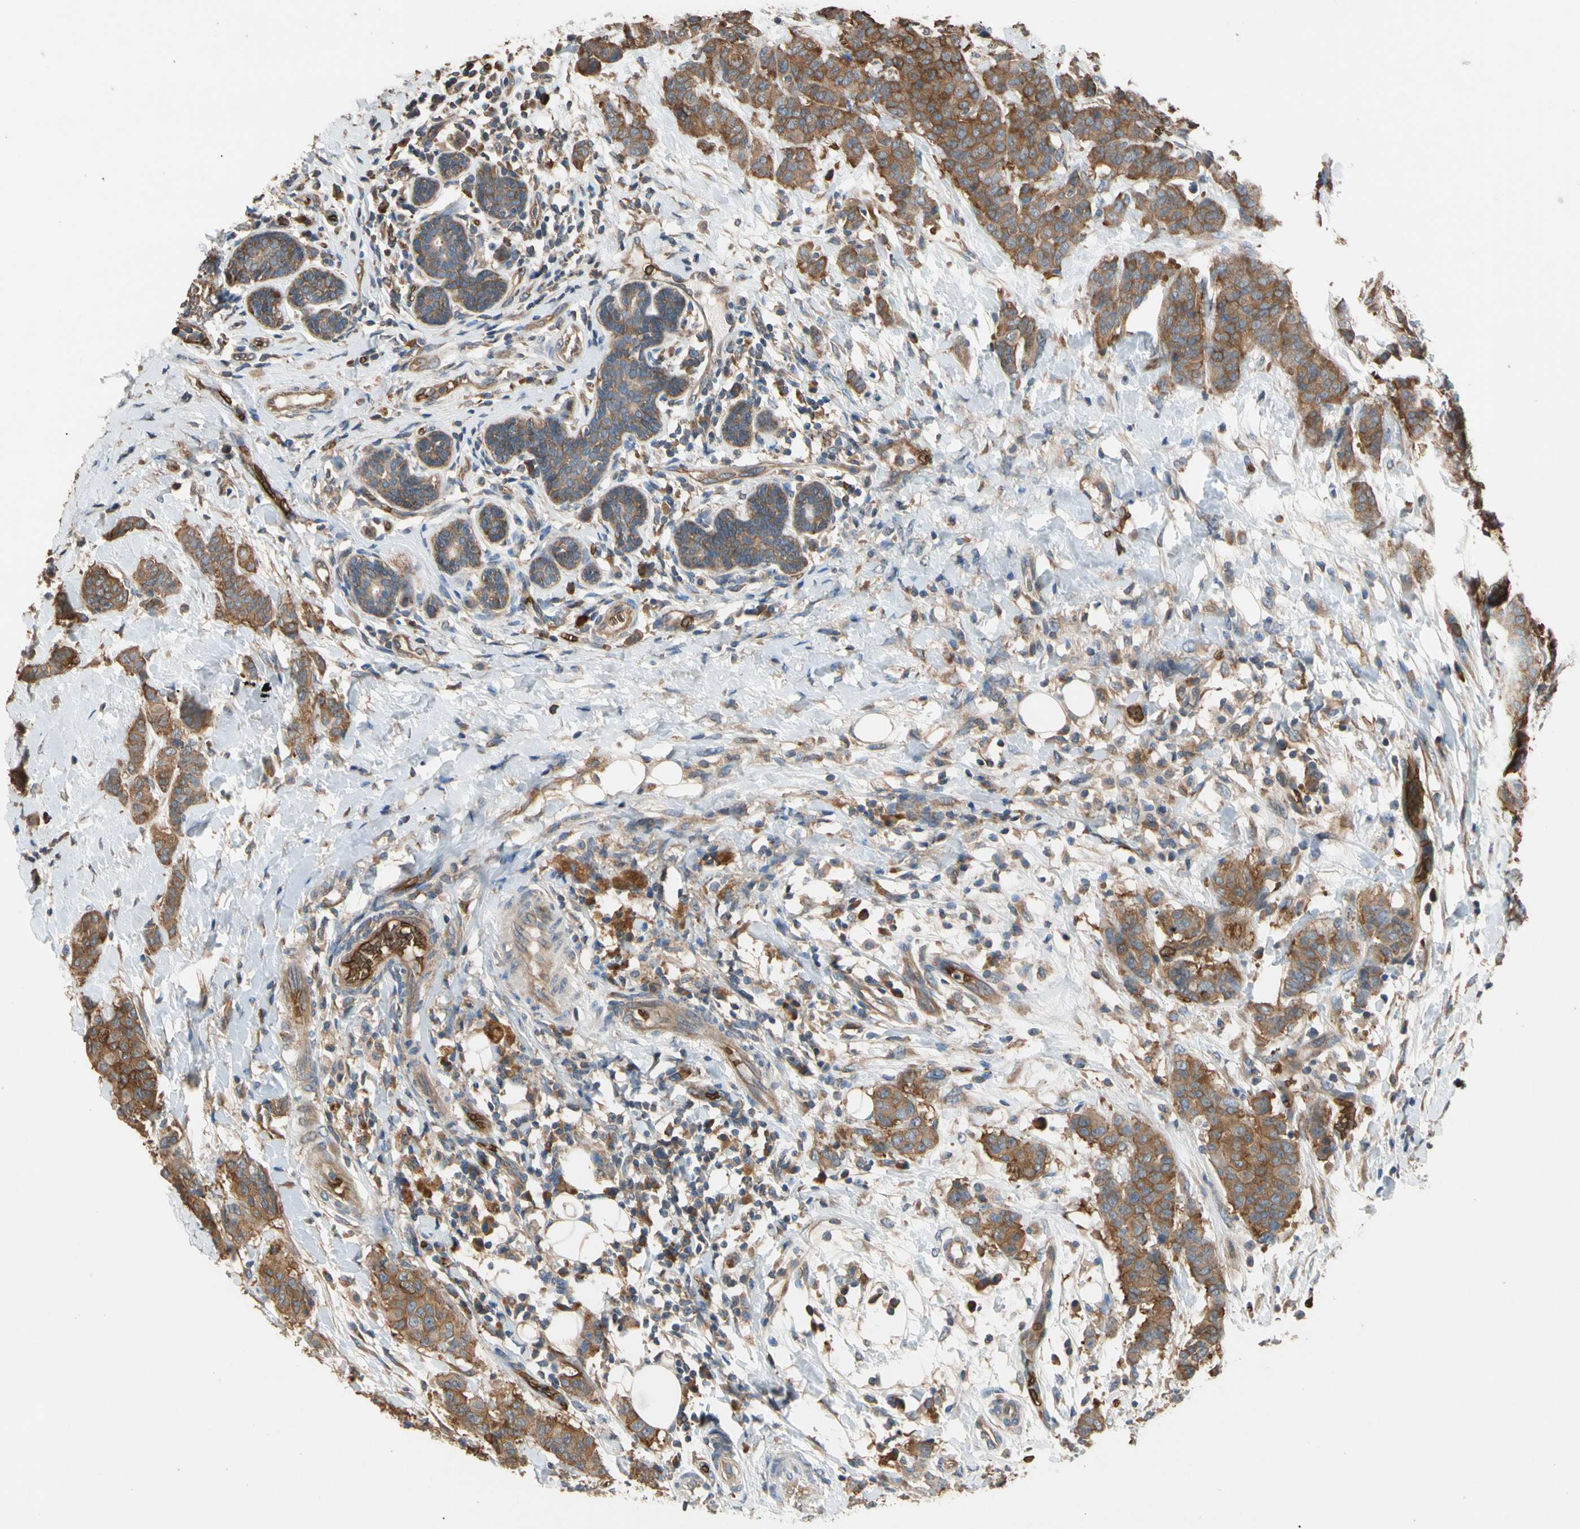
{"staining": {"intensity": "strong", "quantity": ">75%", "location": "cytoplasmic/membranous"}, "tissue": "breast cancer", "cell_type": "Tumor cells", "image_type": "cancer", "snomed": [{"axis": "morphology", "description": "Duct carcinoma"}, {"axis": "topography", "description": "Breast"}], "caption": "IHC (DAB (3,3'-diaminobenzidine)) staining of breast infiltrating ductal carcinoma exhibits strong cytoplasmic/membranous protein expression in about >75% of tumor cells.", "gene": "RIOK2", "patient": {"sex": "female", "age": 40}}